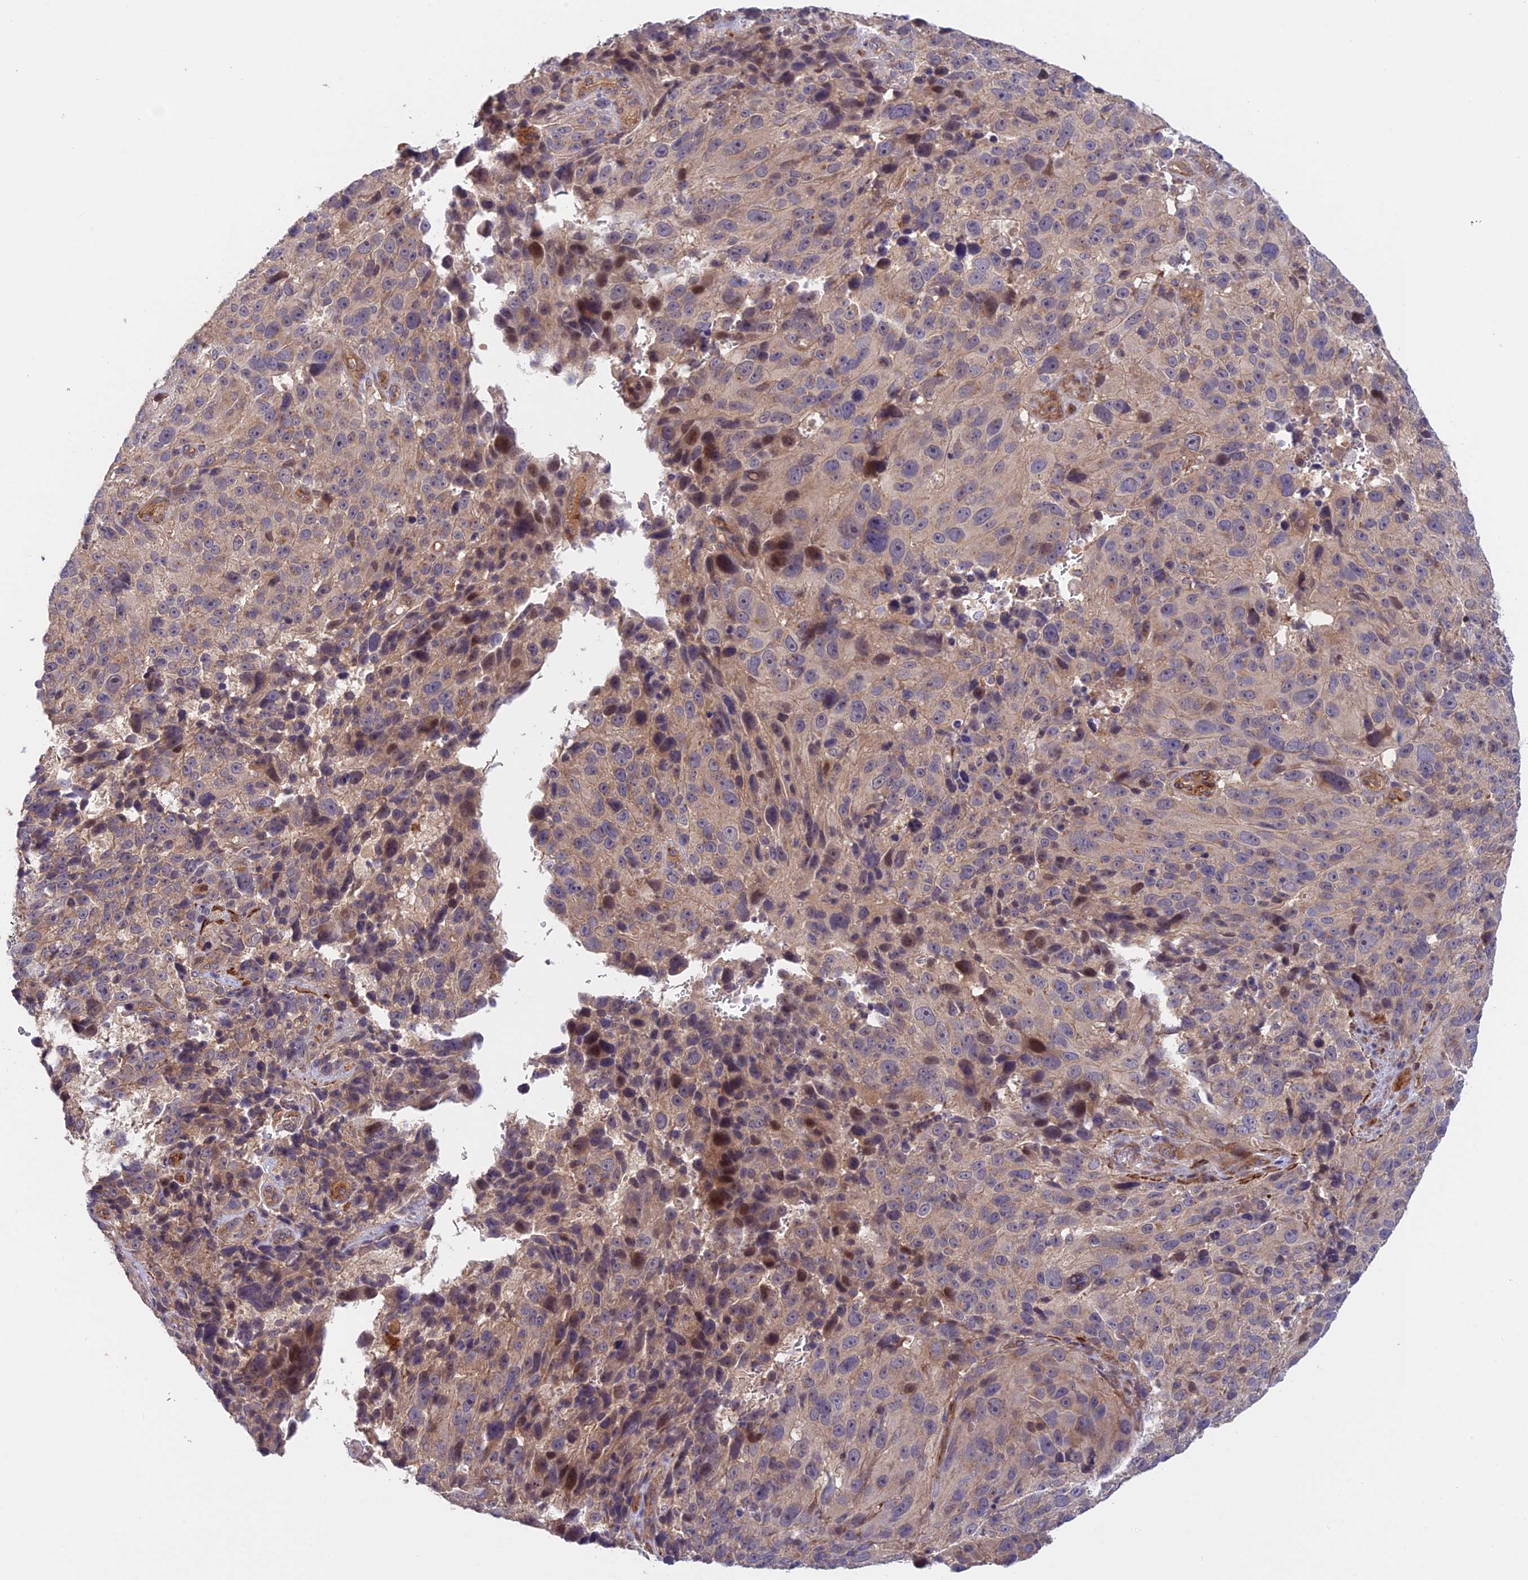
{"staining": {"intensity": "weak", "quantity": ">75%", "location": "cytoplasmic/membranous,nuclear"}, "tissue": "melanoma", "cell_type": "Tumor cells", "image_type": "cancer", "snomed": [{"axis": "morphology", "description": "Malignant melanoma, NOS"}, {"axis": "topography", "description": "Skin"}], "caption": "This image demonstrates immunohistochemistry staining of human melanoma, with low weak cytoplasmic/membranous and nuclear expression in approximately >75% of tumor cells.", "gene": "ADAMTS15", "patient": {"sex": "male", "age": 84}}